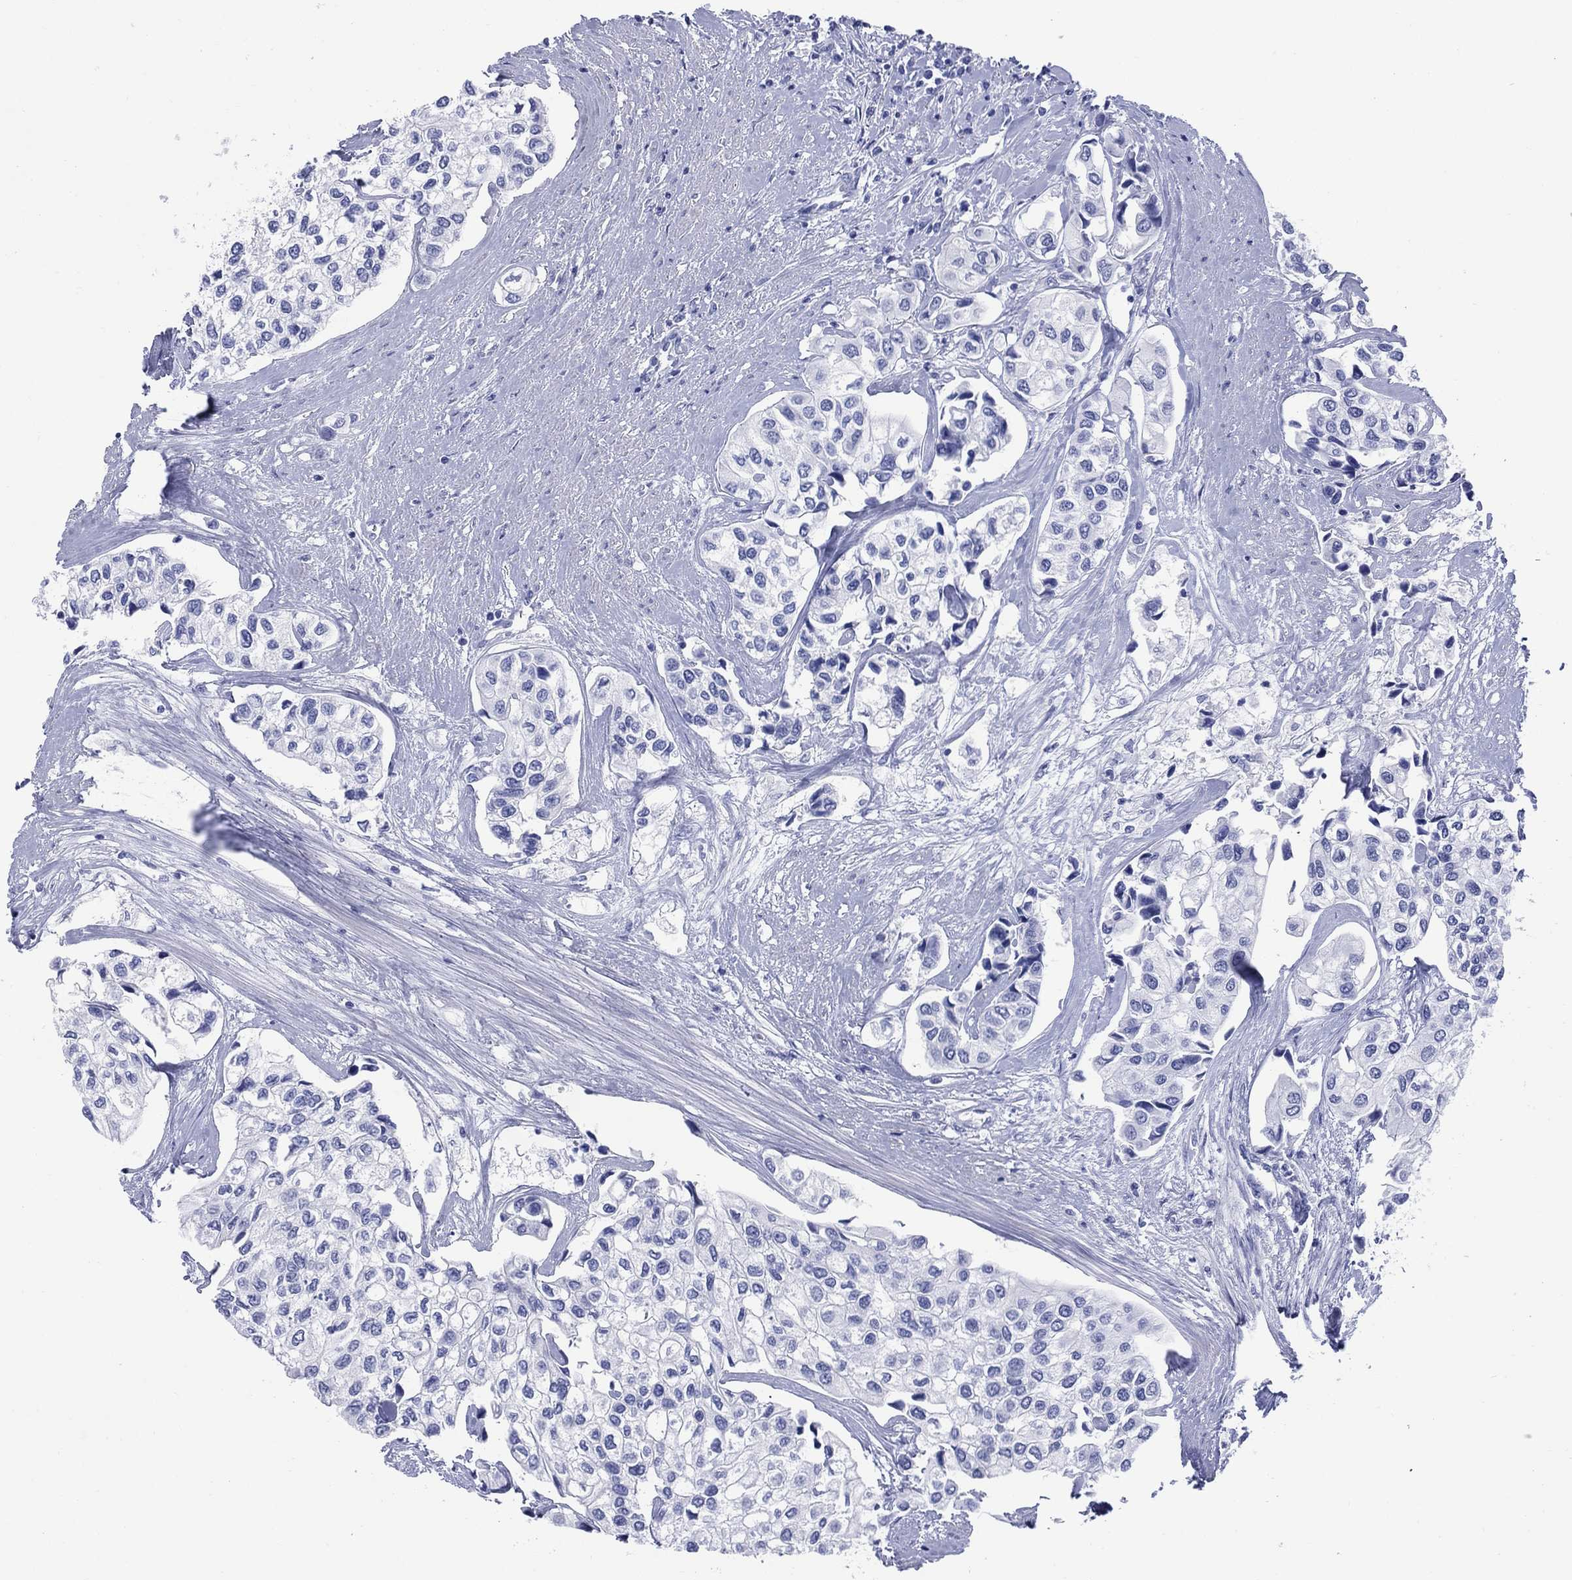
{"staining": {"intensity": "negative", "quantity": "none", "location": "none"}, "tissue": "urothelial cancer", "cell_type": "Tumor cells", "image_type": "cancer", "snomed": [{"axis": "morphology", "description": "Urothelial carcinoma, High grade"}, {"axis": "topography", "description": "Urinary bladder"}], "caption": "IHC of human urothelial carcinoma (high-grade) displays no expression in tumor cells.", "gene": "LRRD1", "patient": {"sex": "male", "age": 73}}